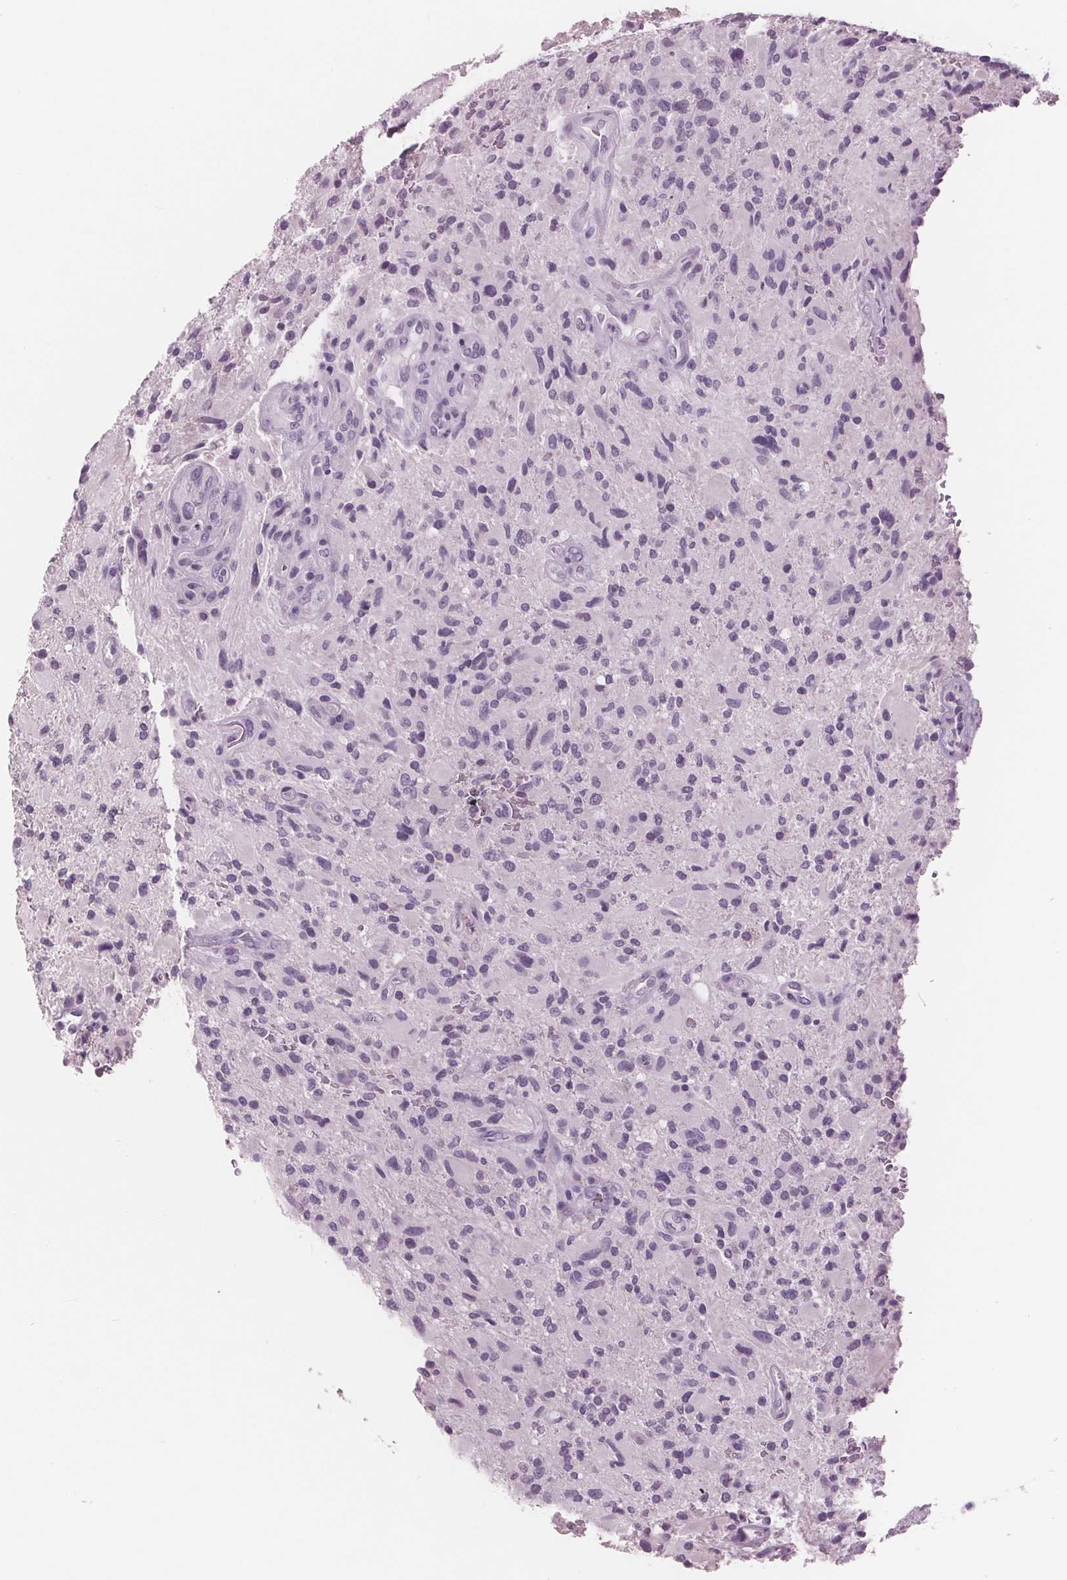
{"staining": {"intensity": "negative", "quantity": "none", "location": "none"}, "tissue": "glioma", "cell_type": "Tumor cells", "image_type": "cancer", "snomed": [{"axis": "morphology", "description": "Glioma, malignant, High grade"}, {"axis": "topography", "description": "Brain"}], "caption": "High-grade glioma (malignant) was stained to show a protein in brown. There is no significant positivity in tumor cells. (DAB (3,3'-diaminobenzidine) IHC with hematoxylin counter stain).", "gene": "AMBP", "patient": {"sex": "male", "age": 53}}